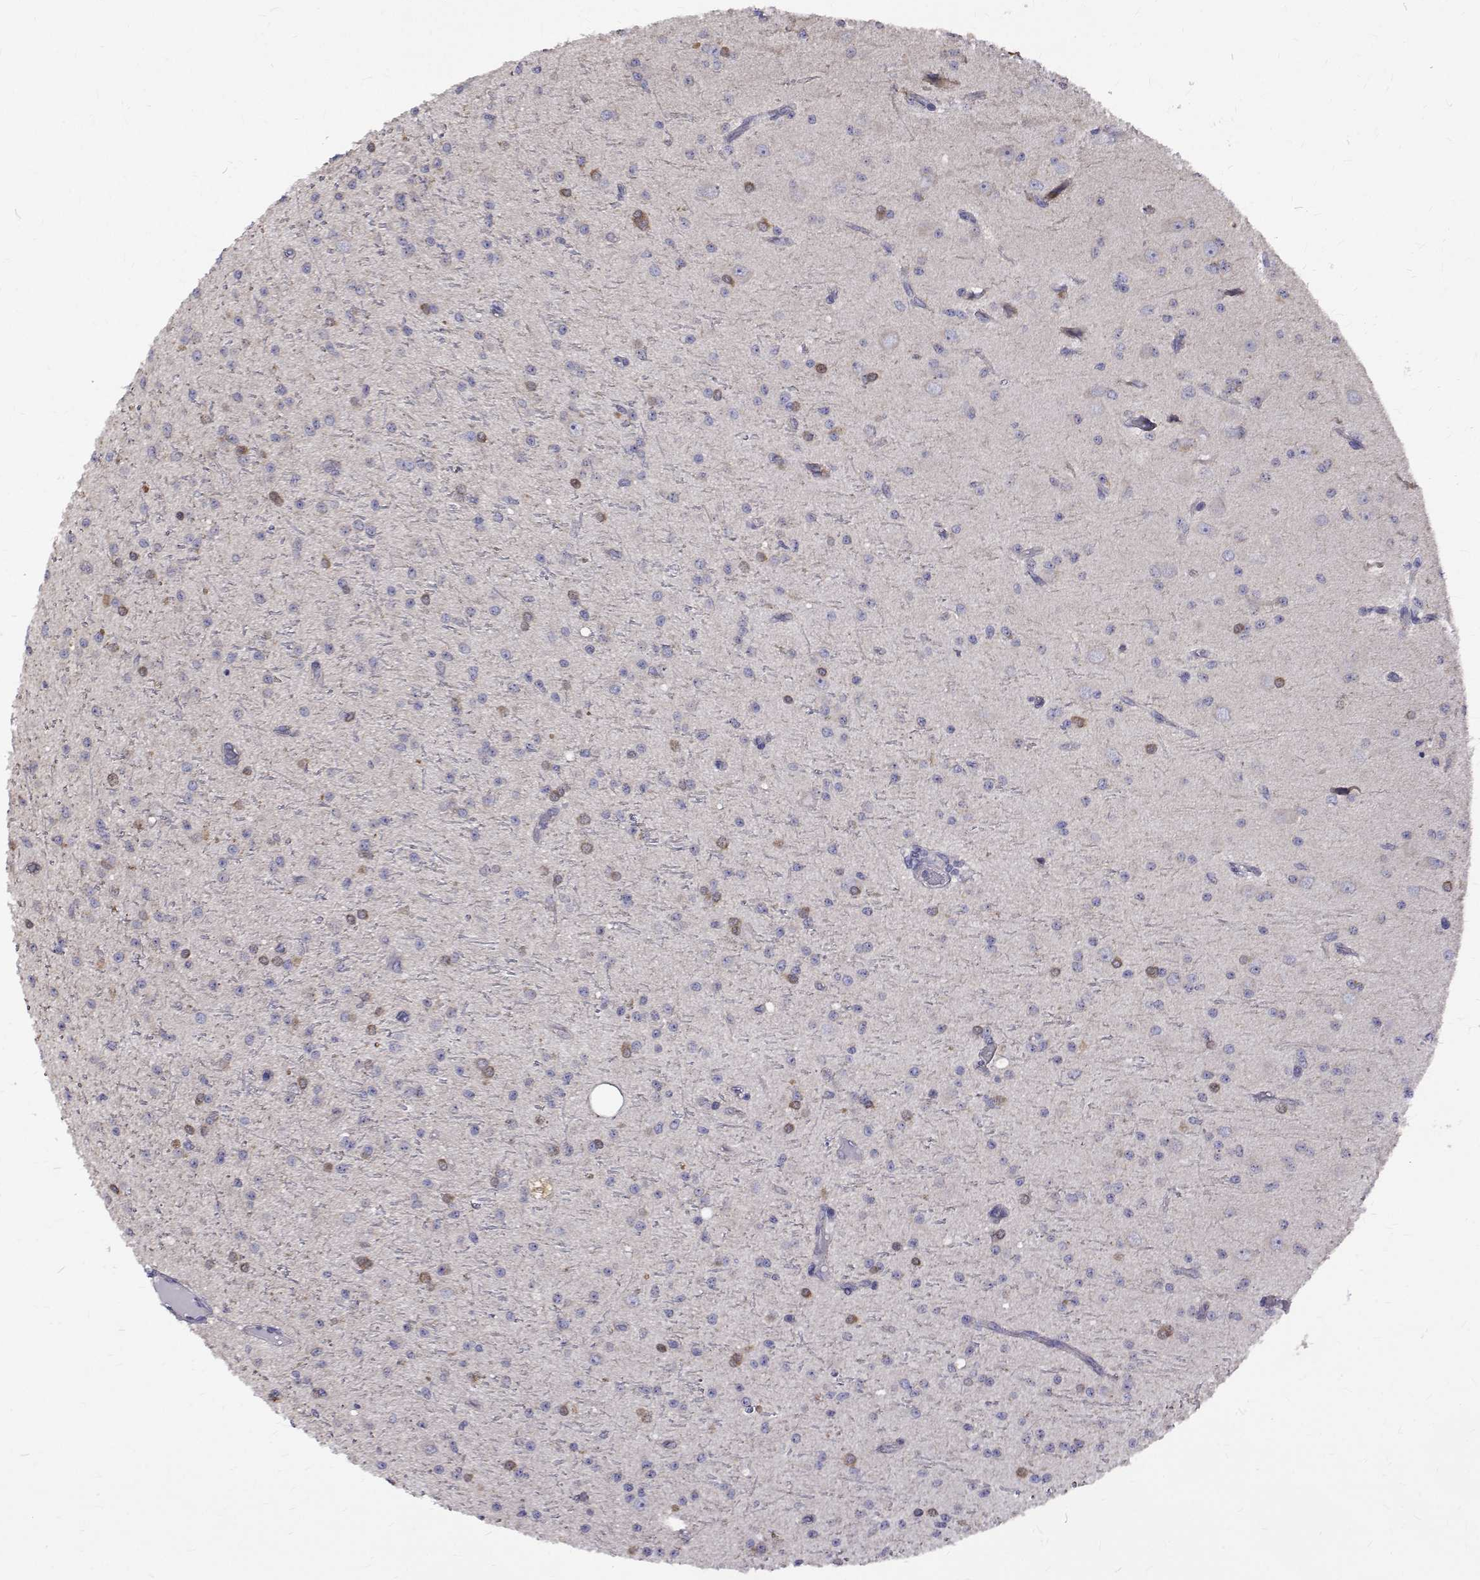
{"staining": {"intensity": "negative", "quantity": "none", "location": "none"}, "tissue": "glioma", "cell_type": "Tumor cells", "image_type": "cancer", "snomed": [{"axis": "morphology", "description": "Glioma, malignant, Low grade"}, {"axis": "topography", "description": "Brain"}], "caption": "This photomicrograph is of malignant glioma (low-grade) stained with IHC to label a protein in brown with the nuclei are counter-stained blue. There is no expression in tumor cells. Brightfield microscopy of immunohistochemistry (IHC) stained with DAB (3,3'-diaminobenzidine) (brown) and hematoxylin (blue), captured at high magnification.", "gene": "PADI1", "patient": {"sex": "male", "age": 27}}